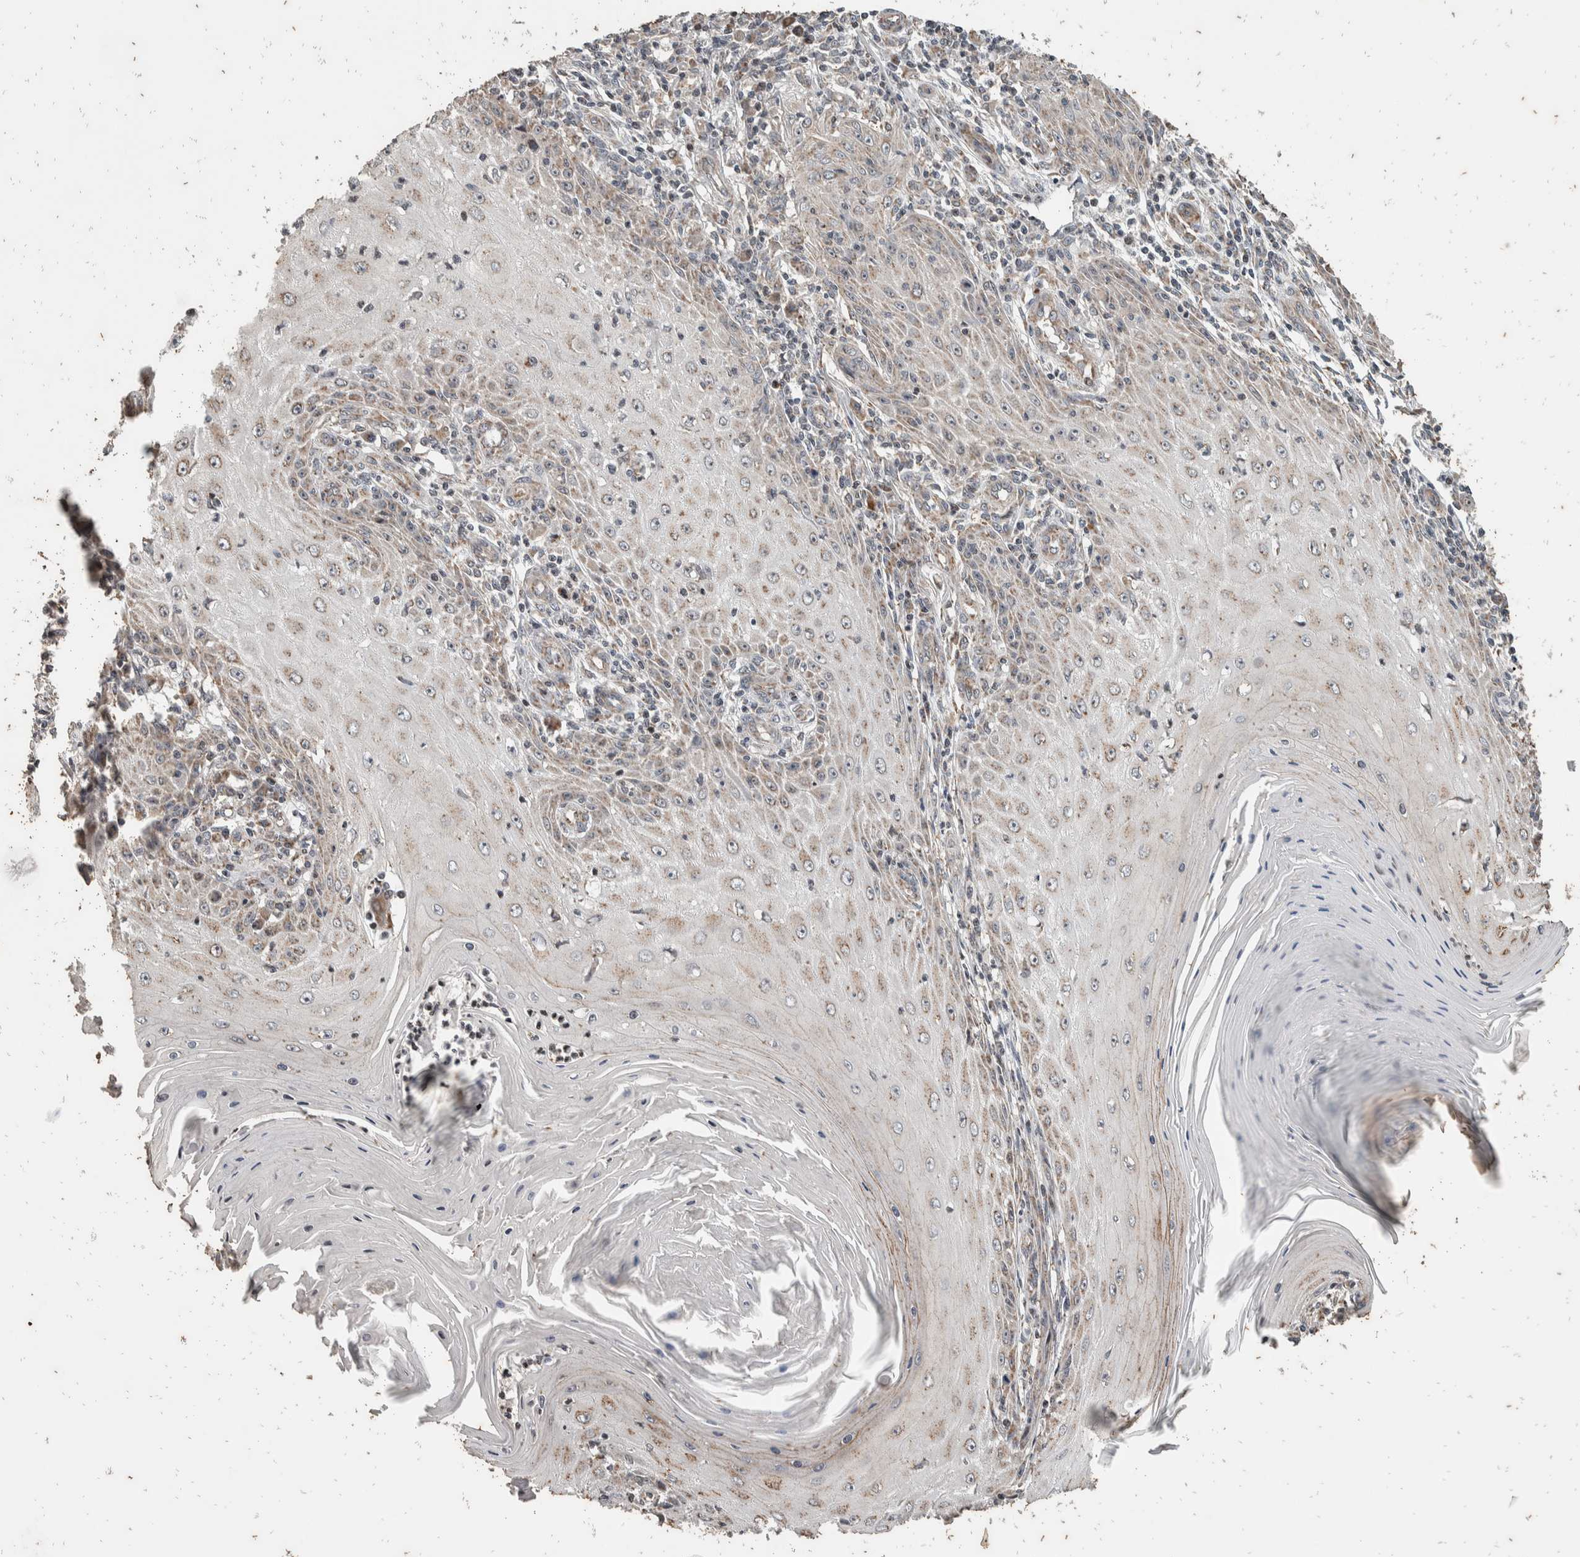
{"staining": {"intensity": "weak", "quantity": "25%-75%", "location": "nuclear"}, "tissue": "skin cancer", "cell_type": "Tumor cells", "image_type": "cancer", "snomed": [{"axis": "morphology", "description": "Squamous cell carcinoma, NOS"}, {"axis": "topography", "description": "Skin"}], "caption": "Human skin cancer (squamous cell carcinoma) stained with a brown dye exhibits weak nuclear positive positivity in approximately 25%-75% of tumor cells.", "gene": "ATXN7L1", "patient": {"sex": "female", "age": 73}}